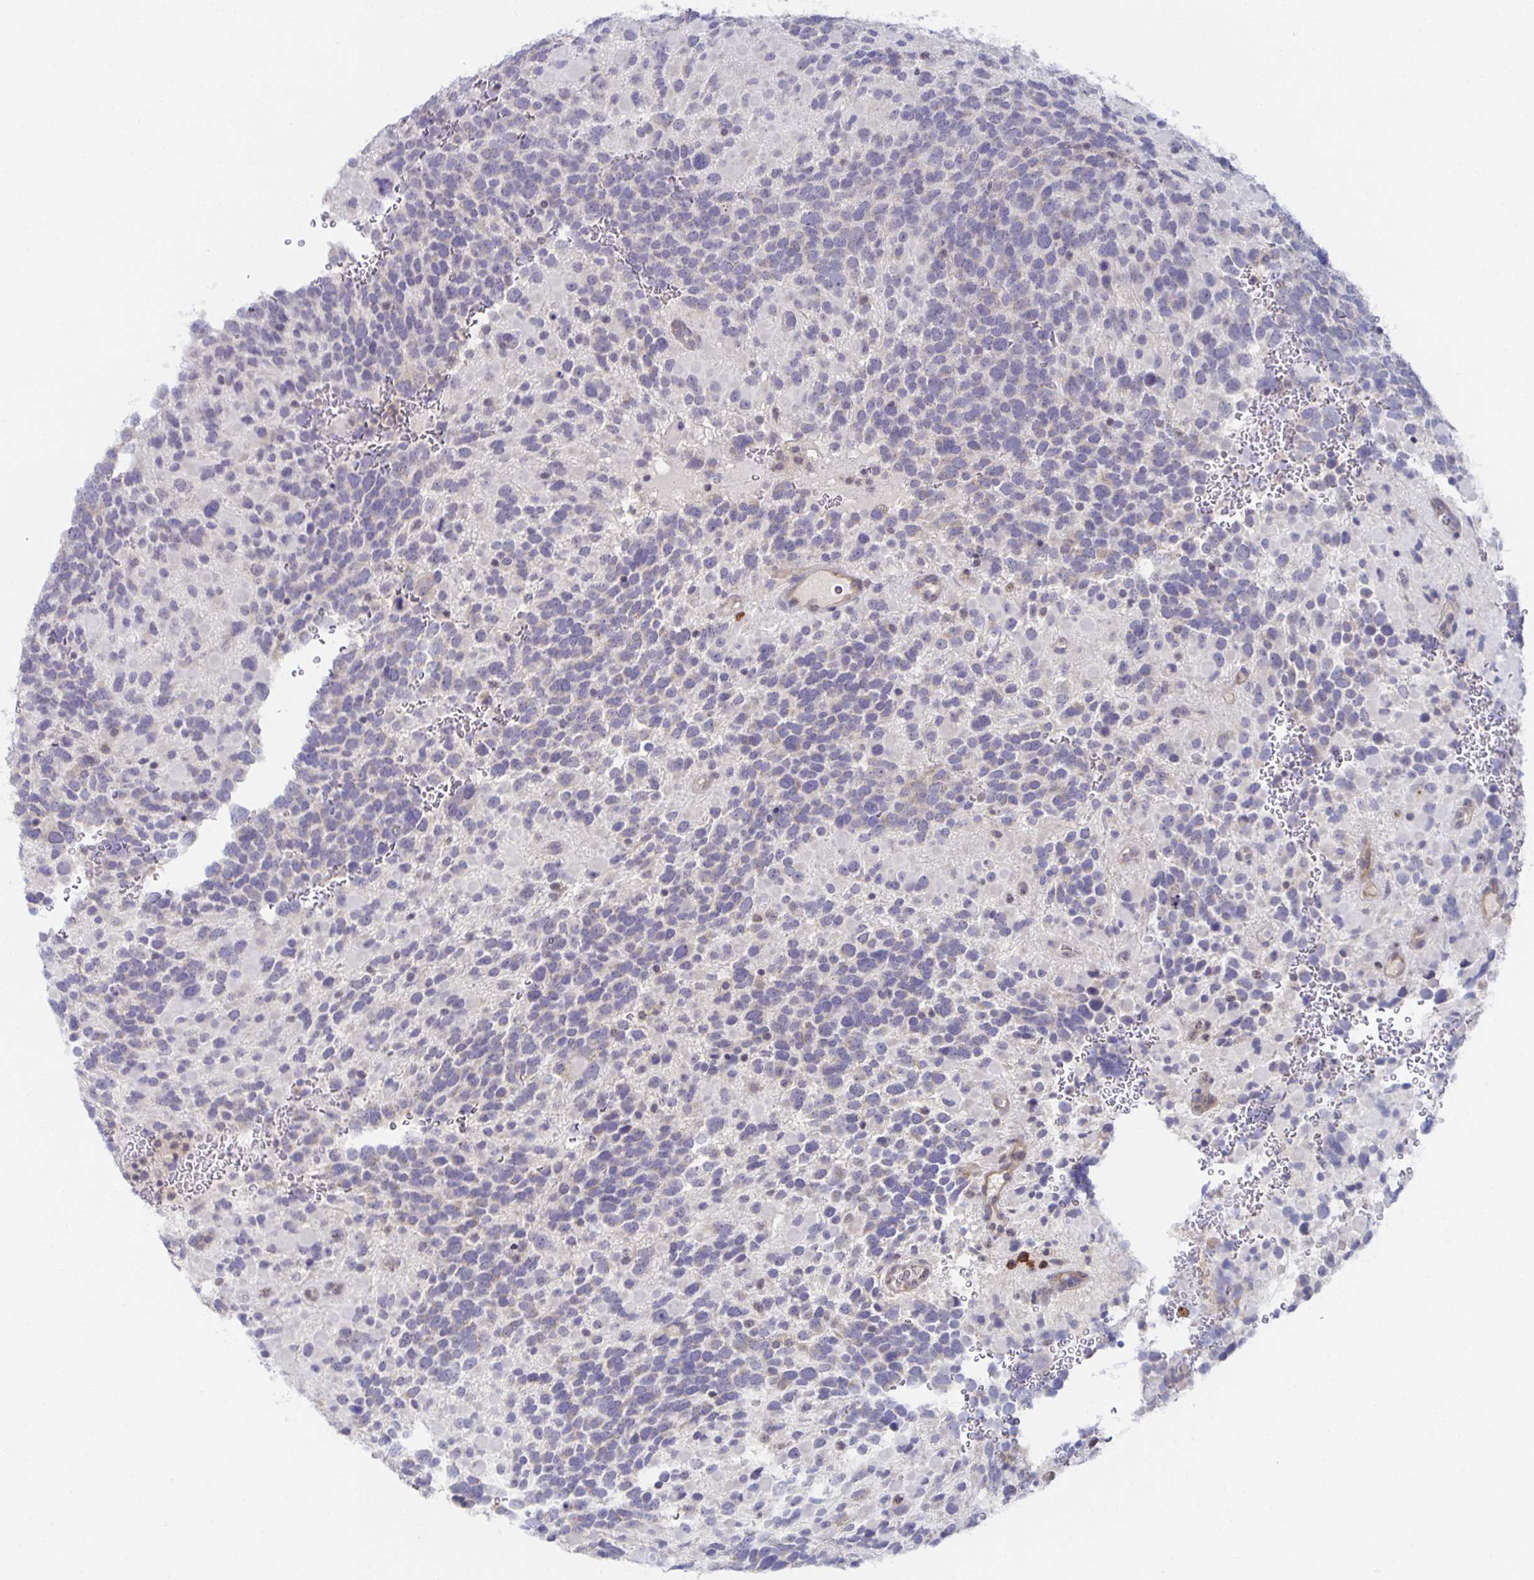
{"staining": {"intensity": "negative", "quantity": "none", "location": "none"}, "tissue": "glioma", "cell_type": "Tumor cells", "image_type": "cancer", "snomed": [{"axis": "morphology", "description": "Glioma, malignant, High grade"}, {"axis": "topography", "description": "Brain"}], "caption": "The histopathology image demonstrates no staining of tumor cells in malignant glioma (high-grade).", "gene": "BAD", "patient": {"sex": "female", "age": 40}}